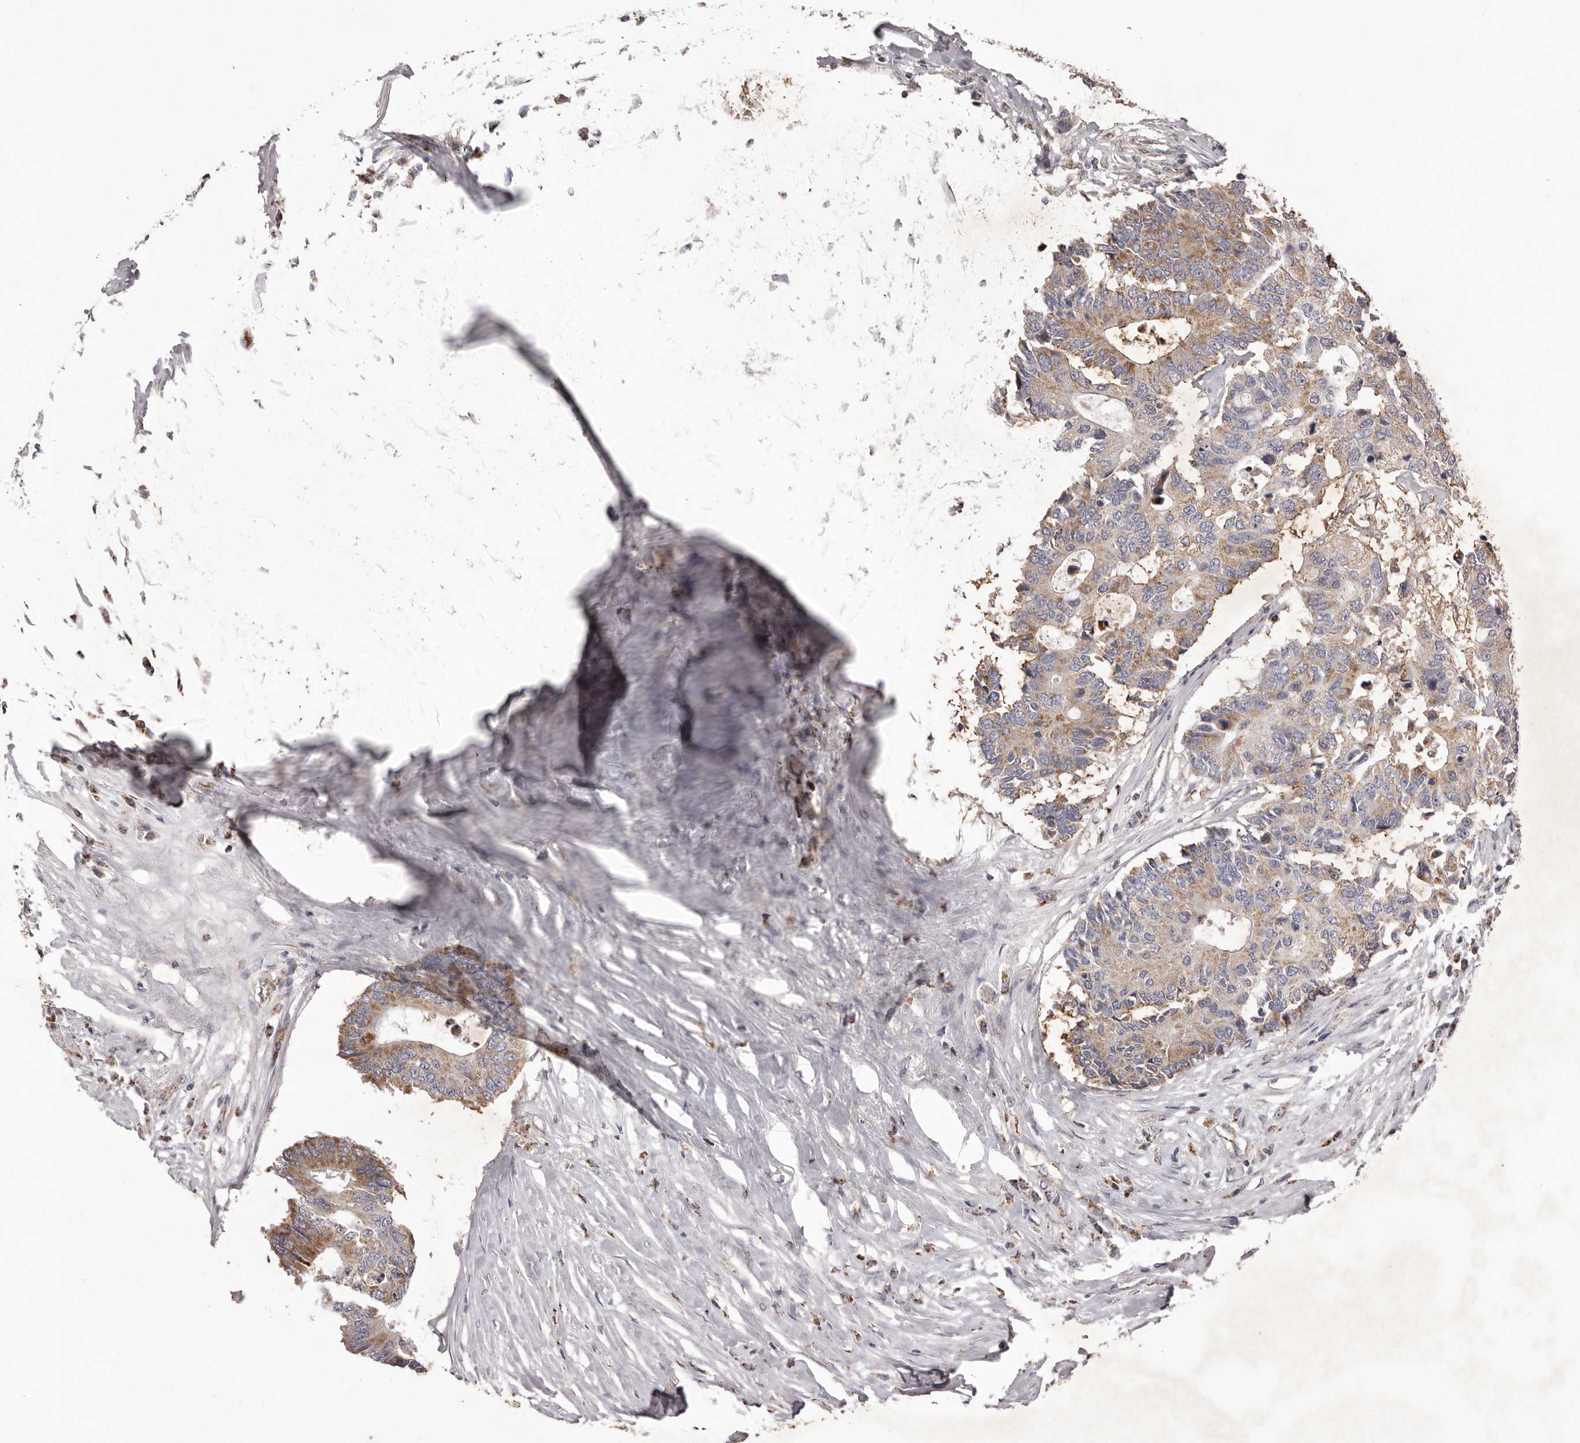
{"staining": {"intensity": "moderate", "quantity": ">75%", "location": "cytoplasmic/membranous"}, "tissue": "colorectal cancer", "cell_type": "Tumor cells", "image_type": "cancer", "snomed": [{"axis": "morphology", "description": "Adenocarcinoma, NOS"}, {"axis": "topography", "description": "Colon"}], "caption": "High-magnification brightfield microscopy of colorectal adenocarcinoma stained with DAB (brown) and counterstained with hematoxylin (blue). tumor cells exhibit moderate cytoplasmic/membranous expression is seen in about>75% of cells.", "gene": "CXCL14", "patient": {"sex": "male", "age": 71}}